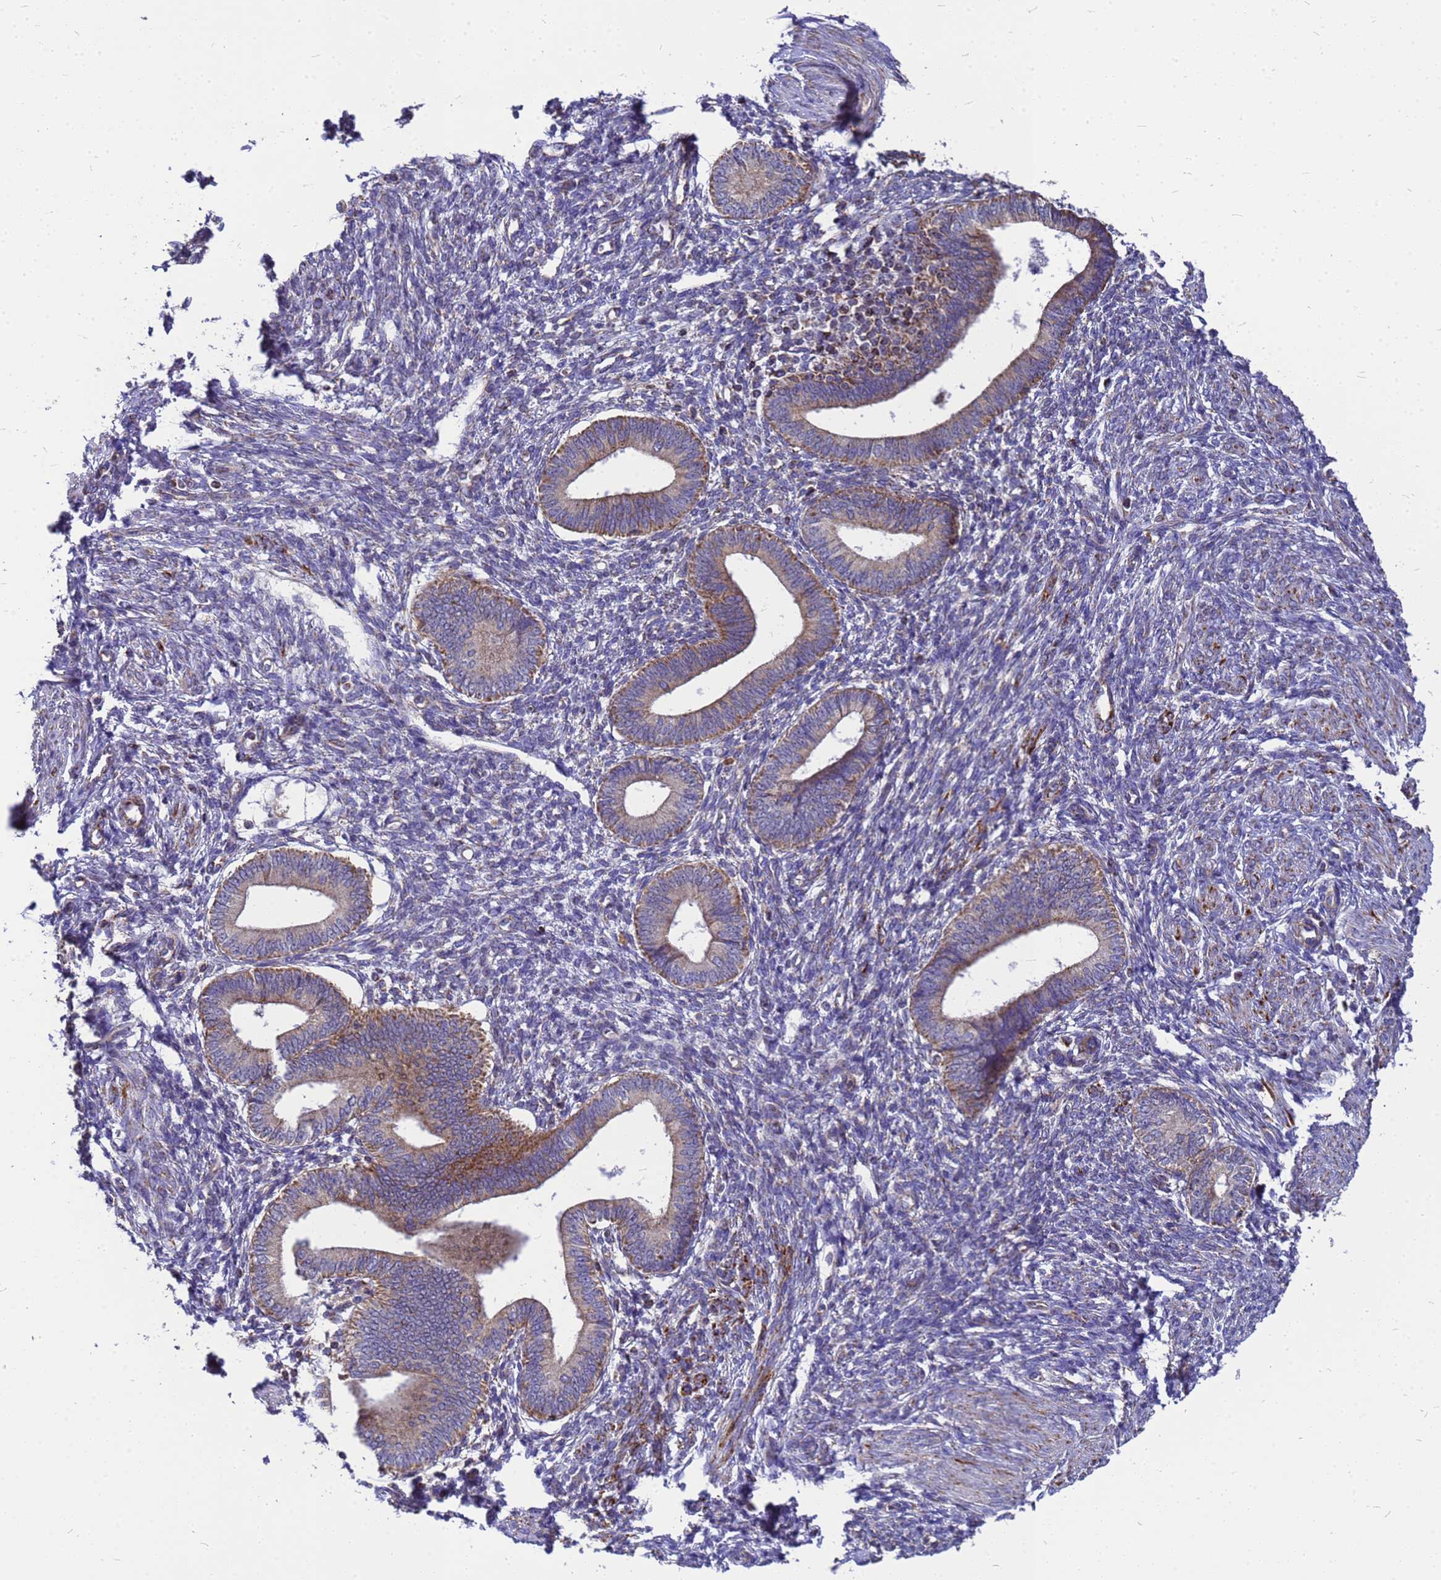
{"staining": {"intensity": "negative", "quantity": "none", "location": "none"}, "tissue": "endometrium", "cell_type": "Cells in endometrial stroma", "image_type": "normal", "snomed": [{"axis": "morphology", "description": "Normal tissue, NOS"}, {"axis": "topography", "description": "Endometrium"}], "caption": "Immunohistochemistry photomicrograph of normal endometrium stained for a protein (brown), which displays no expression in cells in endometrial stroma. (DAB IHC visualized using brightfield microscopy, high magnification).", "gene": "CMC4", "patient": {"sex": "female", "age": 46}}